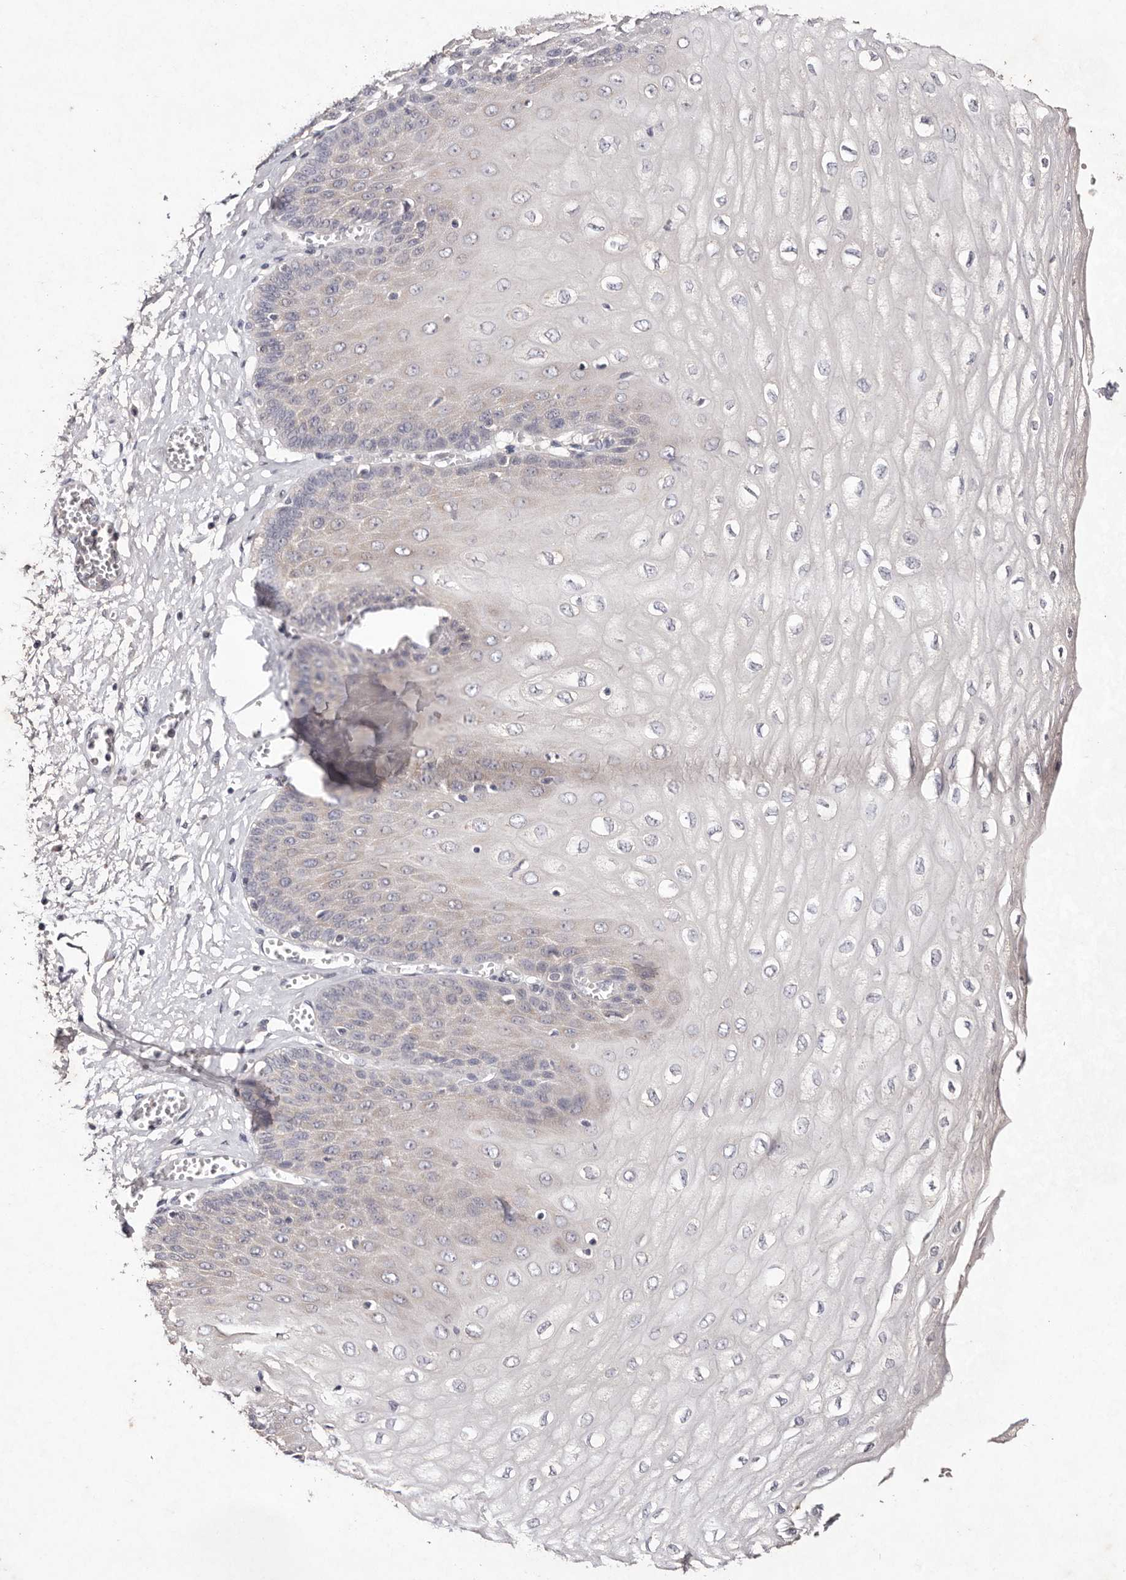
{"staining": {"intensity": "weak", "quantity": "<25%", "location": "cytoplasmic/membranous"}, "tissue": "esophagus", "cell_type": "Squamous epithelial cells", "image_type": "normal", "snomed": [{"axis": "morphology", "description": "Normal tissue, NOS"}, {"axis": "topography", "description": "Esophagus"}], "caption": "Squamous epithelial cells are negative for brown protein staining in normal esophagus. (DAB IHC, high magnification).", "gene": "TSC2", "patient": {"sex": "male", "age": 60}}